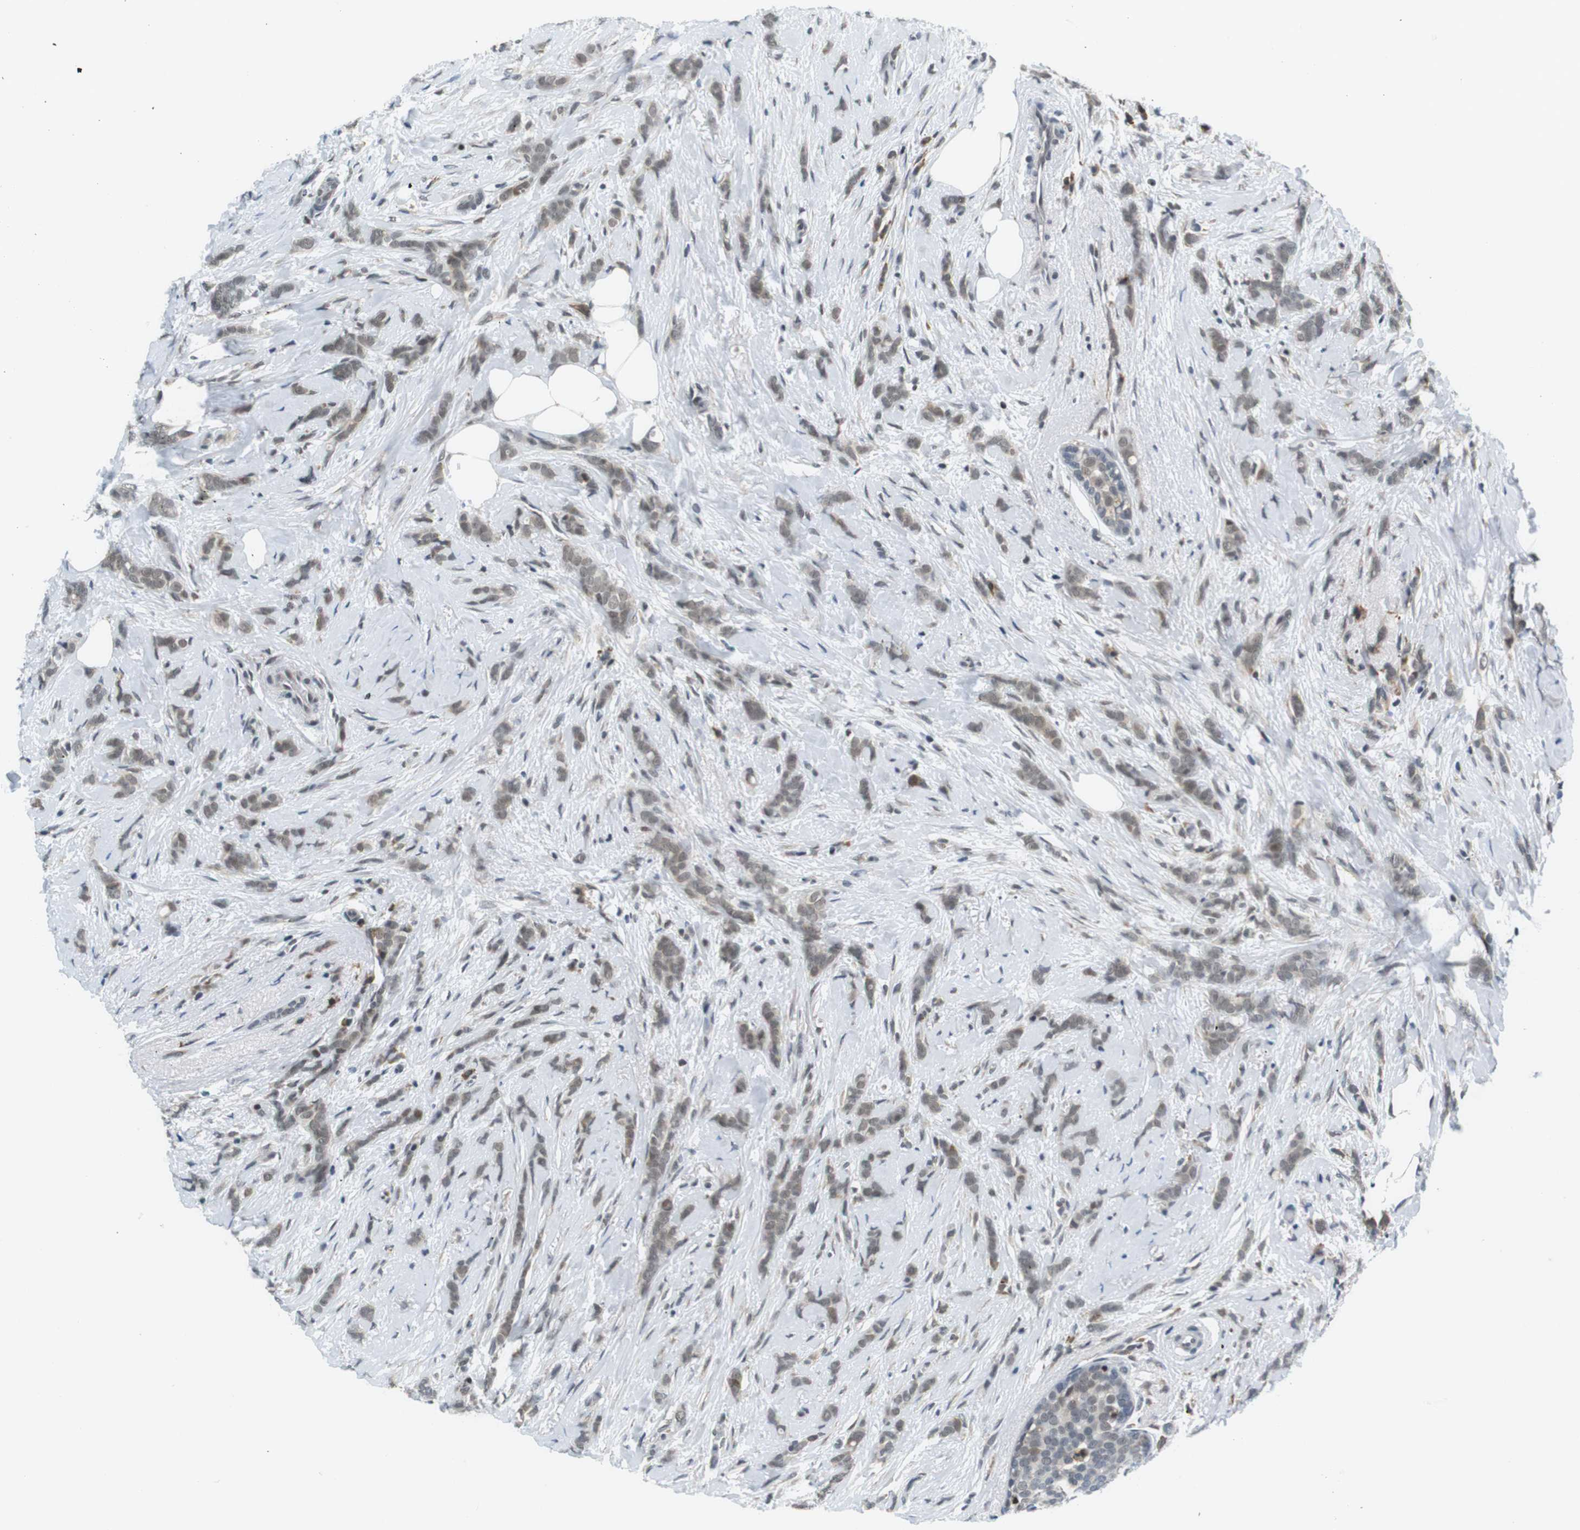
{"staining": {"intensity": "weak", "quantity": ">75%", "location": "cytoplasmic/membranous,nuclear"}, "tissue": "breast cancer", "cell_type": "Tumor cells", "image_type": "cancer", "snomed": [{"axis": "morphology", "description": "Lobular carcinoma, in situ"}, {"axis": "morphology", "description": "Lobular carcinoma"}, {"axis": "topography", "description": "Breast"}], "caption": "Breast lobular carcinoma in situ stained with immunohistochemistry (IHC) demonstrates weak cytoplasmic/membranous and nuclear expression in about >75% of tumor cells. (Brightfield microscopy of DAB IHC at high magnification).", "gene": "RNF38", "patient": {"sex": "female", "age": 41}}